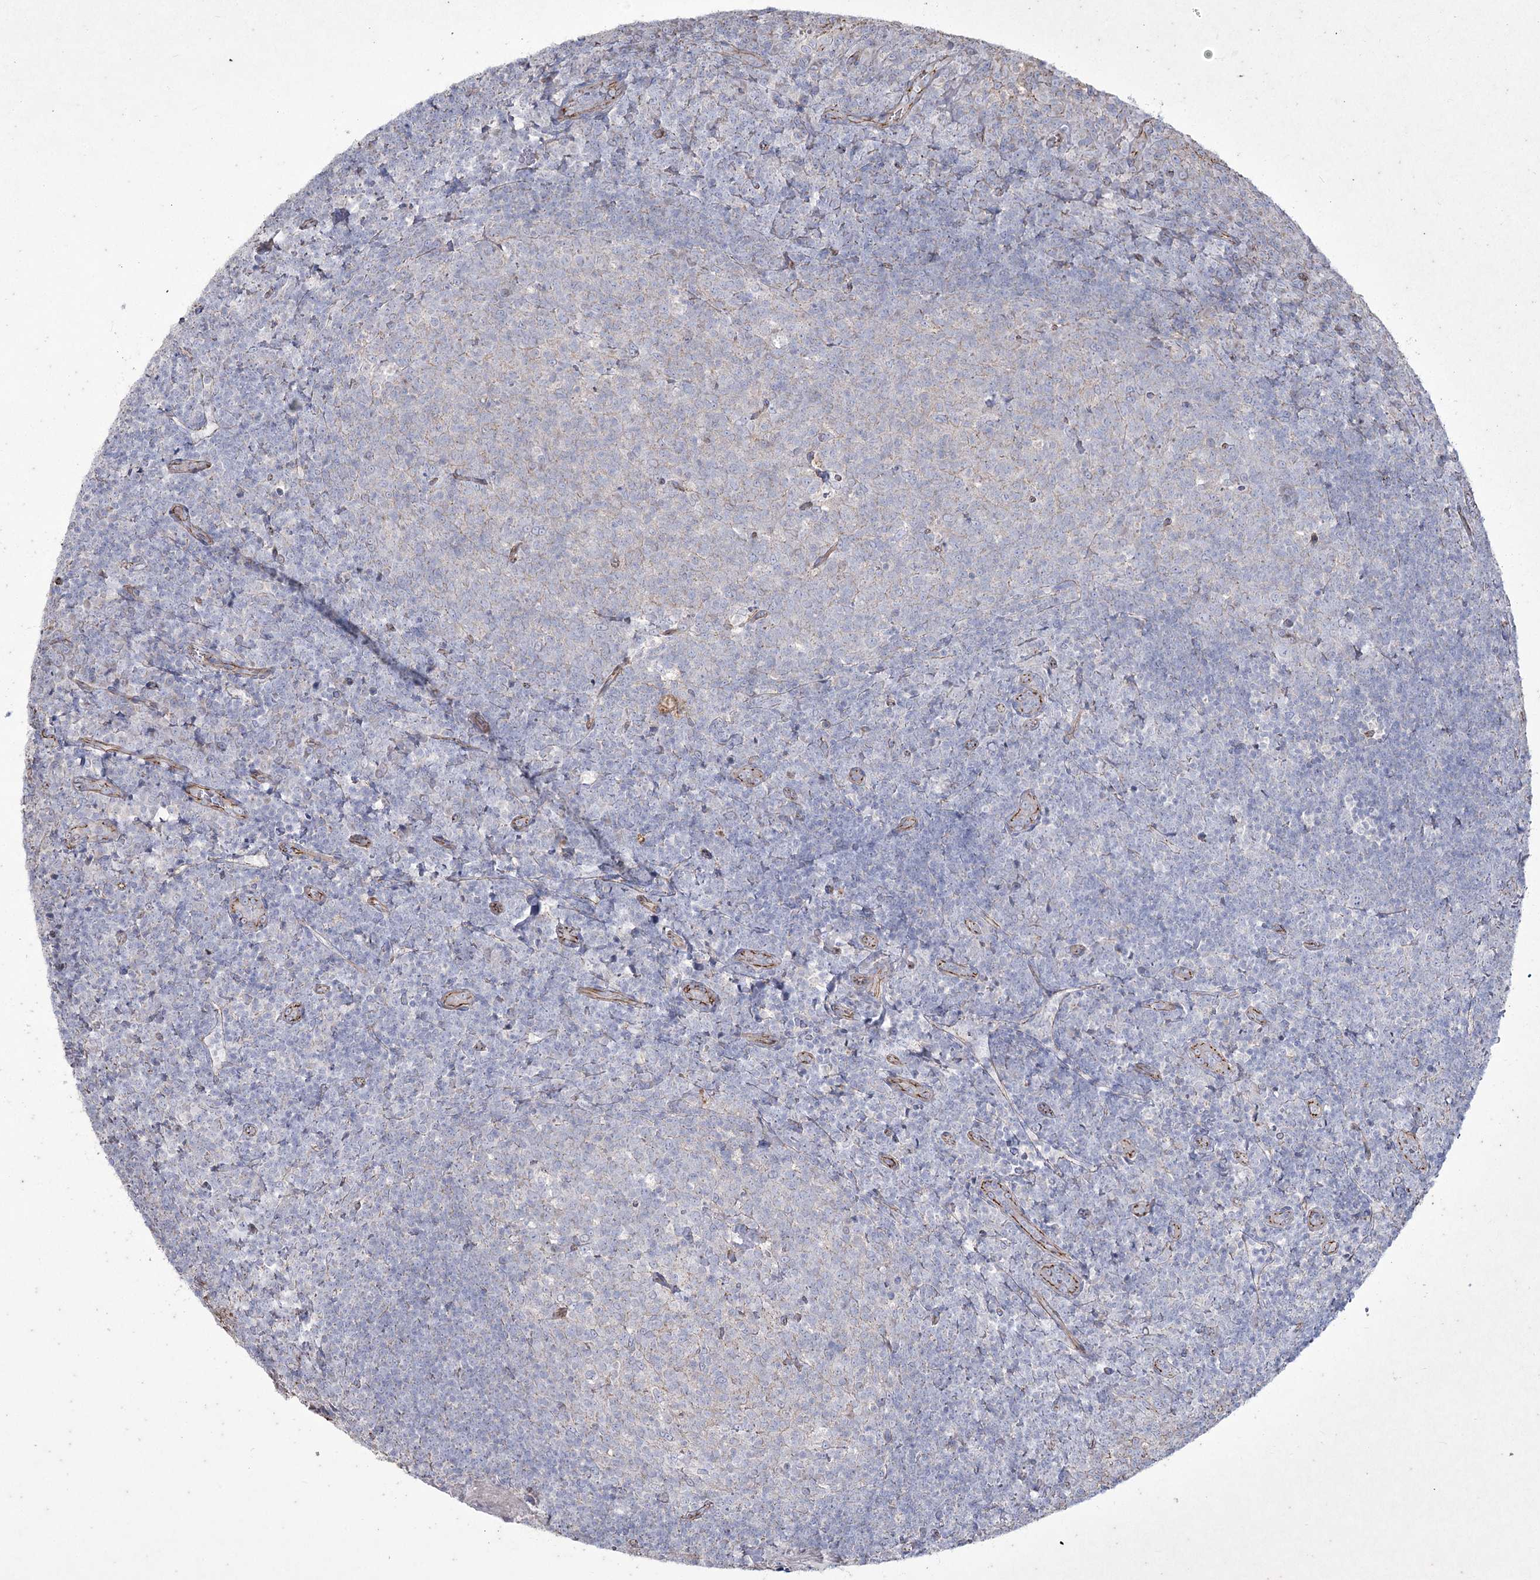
{"staining": {"intensity": "negative", "quantity": "none", "location": "none"}, "tissue": "tonsil", "cell_type": "Germinal center cells", "image_type": "normal", "snomed": [{"axis": "morphology", "description": "Normal tissue, NOS"}, {"axis": "topography", "description": "Tonsil"}], "caption": "Immunohistochemical staining of normal tonsil demonstrates no significant positivity in germinal center cells.", "gene": "LDLRAD3", "patient": {"sex": "female", "age": 10}}